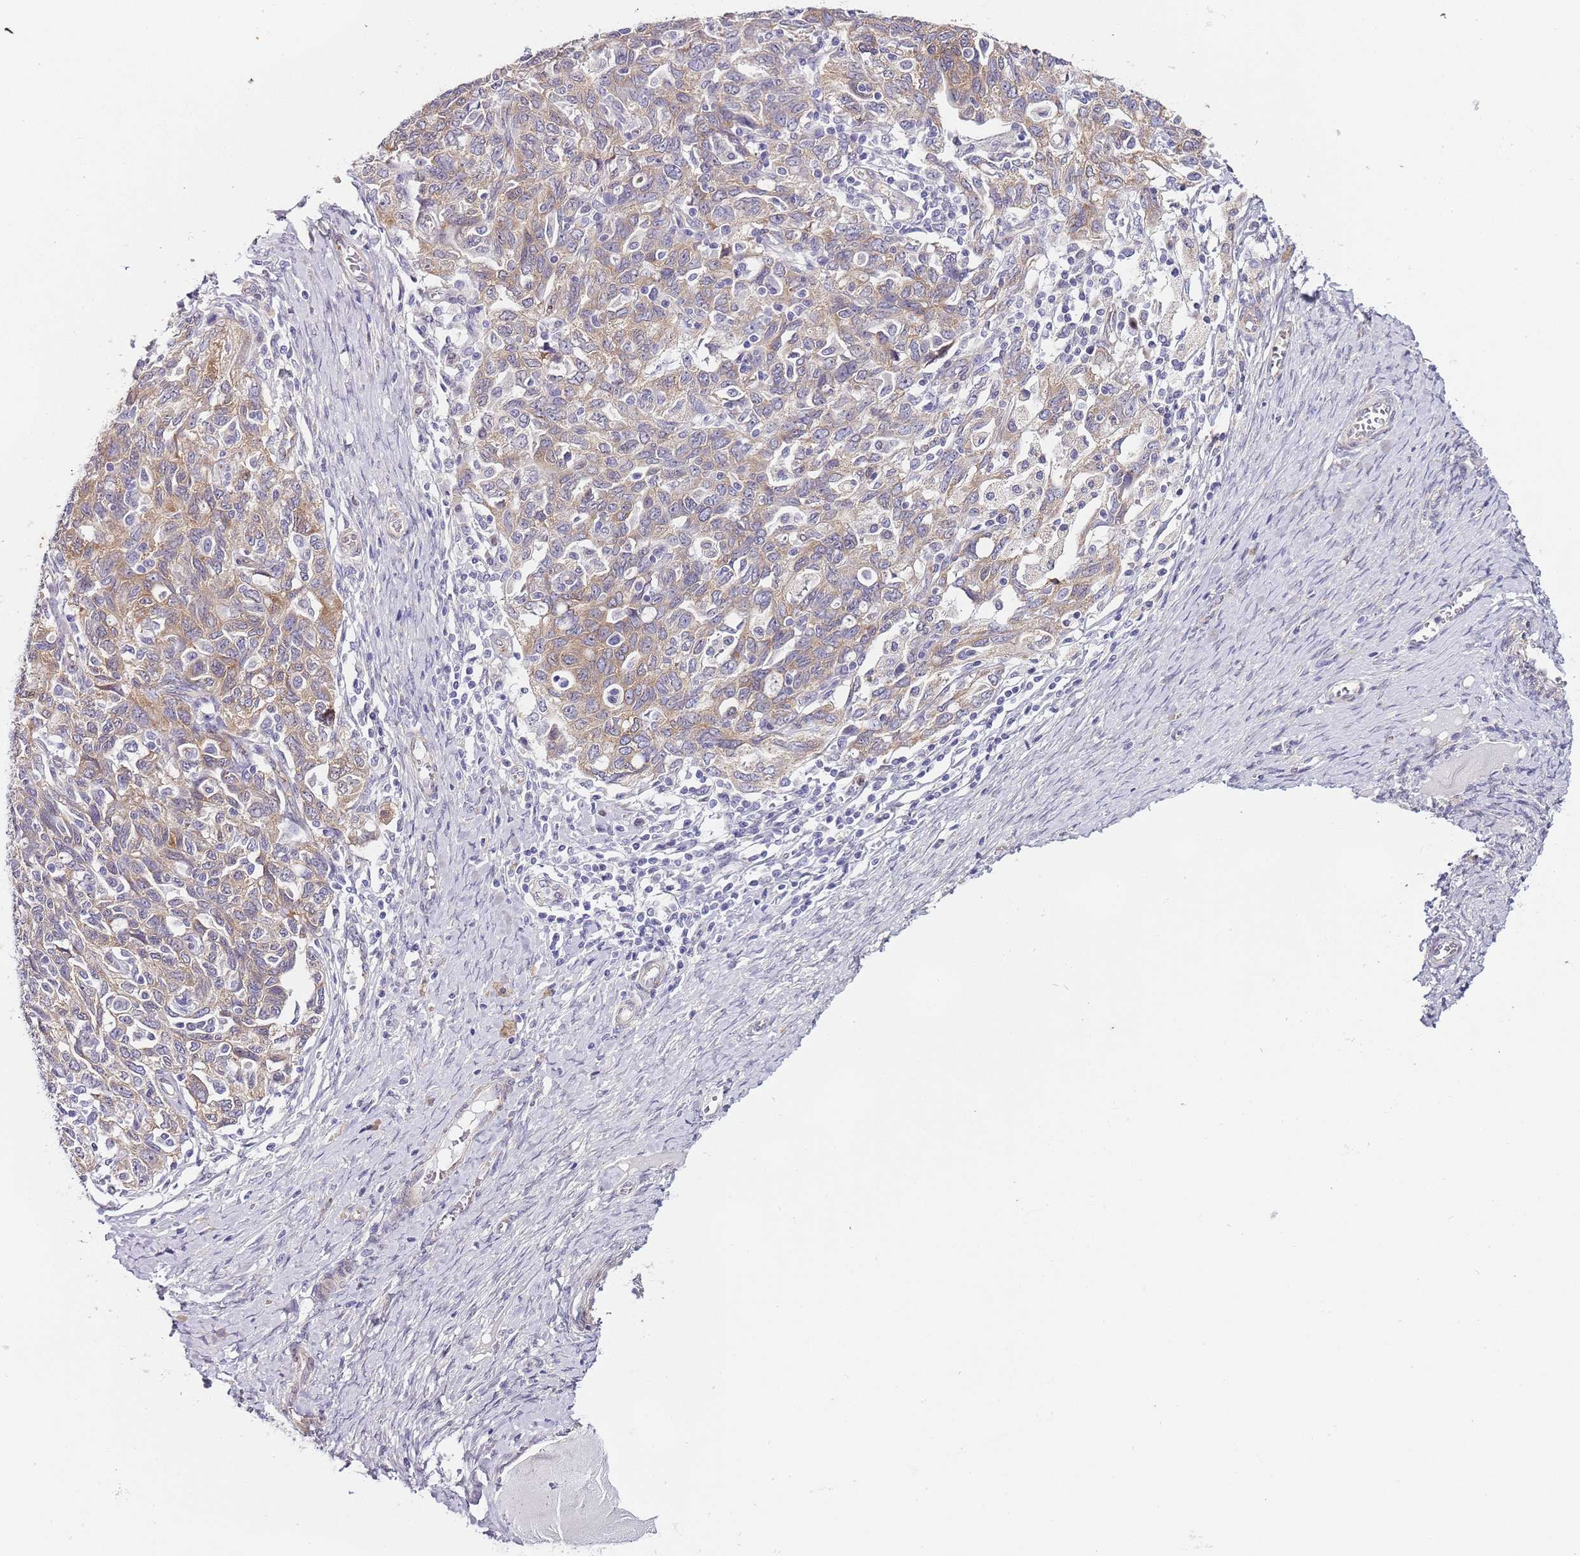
{"staining": {"intensity": "moderate", "quantity": "25%-75%", "location": "cytoplasmic/membranous"}, "tissue": "ovarian cancer", "cell_type": "Tumor cells", "image_type": "cancer", "snomed": [{"axis": "morphology", "description": "Carcinoma, NOS"}, {"axis": "morphology", "description": "Cystadenocarcinoma, serous, NOS"}, {"axis": "topography", "description": "Ovary"}], "caption": "The histopathology image displays a brown stain indicating the presence of a protein in the cytoplasmic/membranous of tumor cells in ovarian cancer (carcinoma). Using DAB (3,3'-diaminobenzidine) (brown) and hematoxylin (blue) stains, captured at high magnification using brightfield microscopy.", "gene": "TBC1D9", "patient": {"sex": "female", "age": 69}}